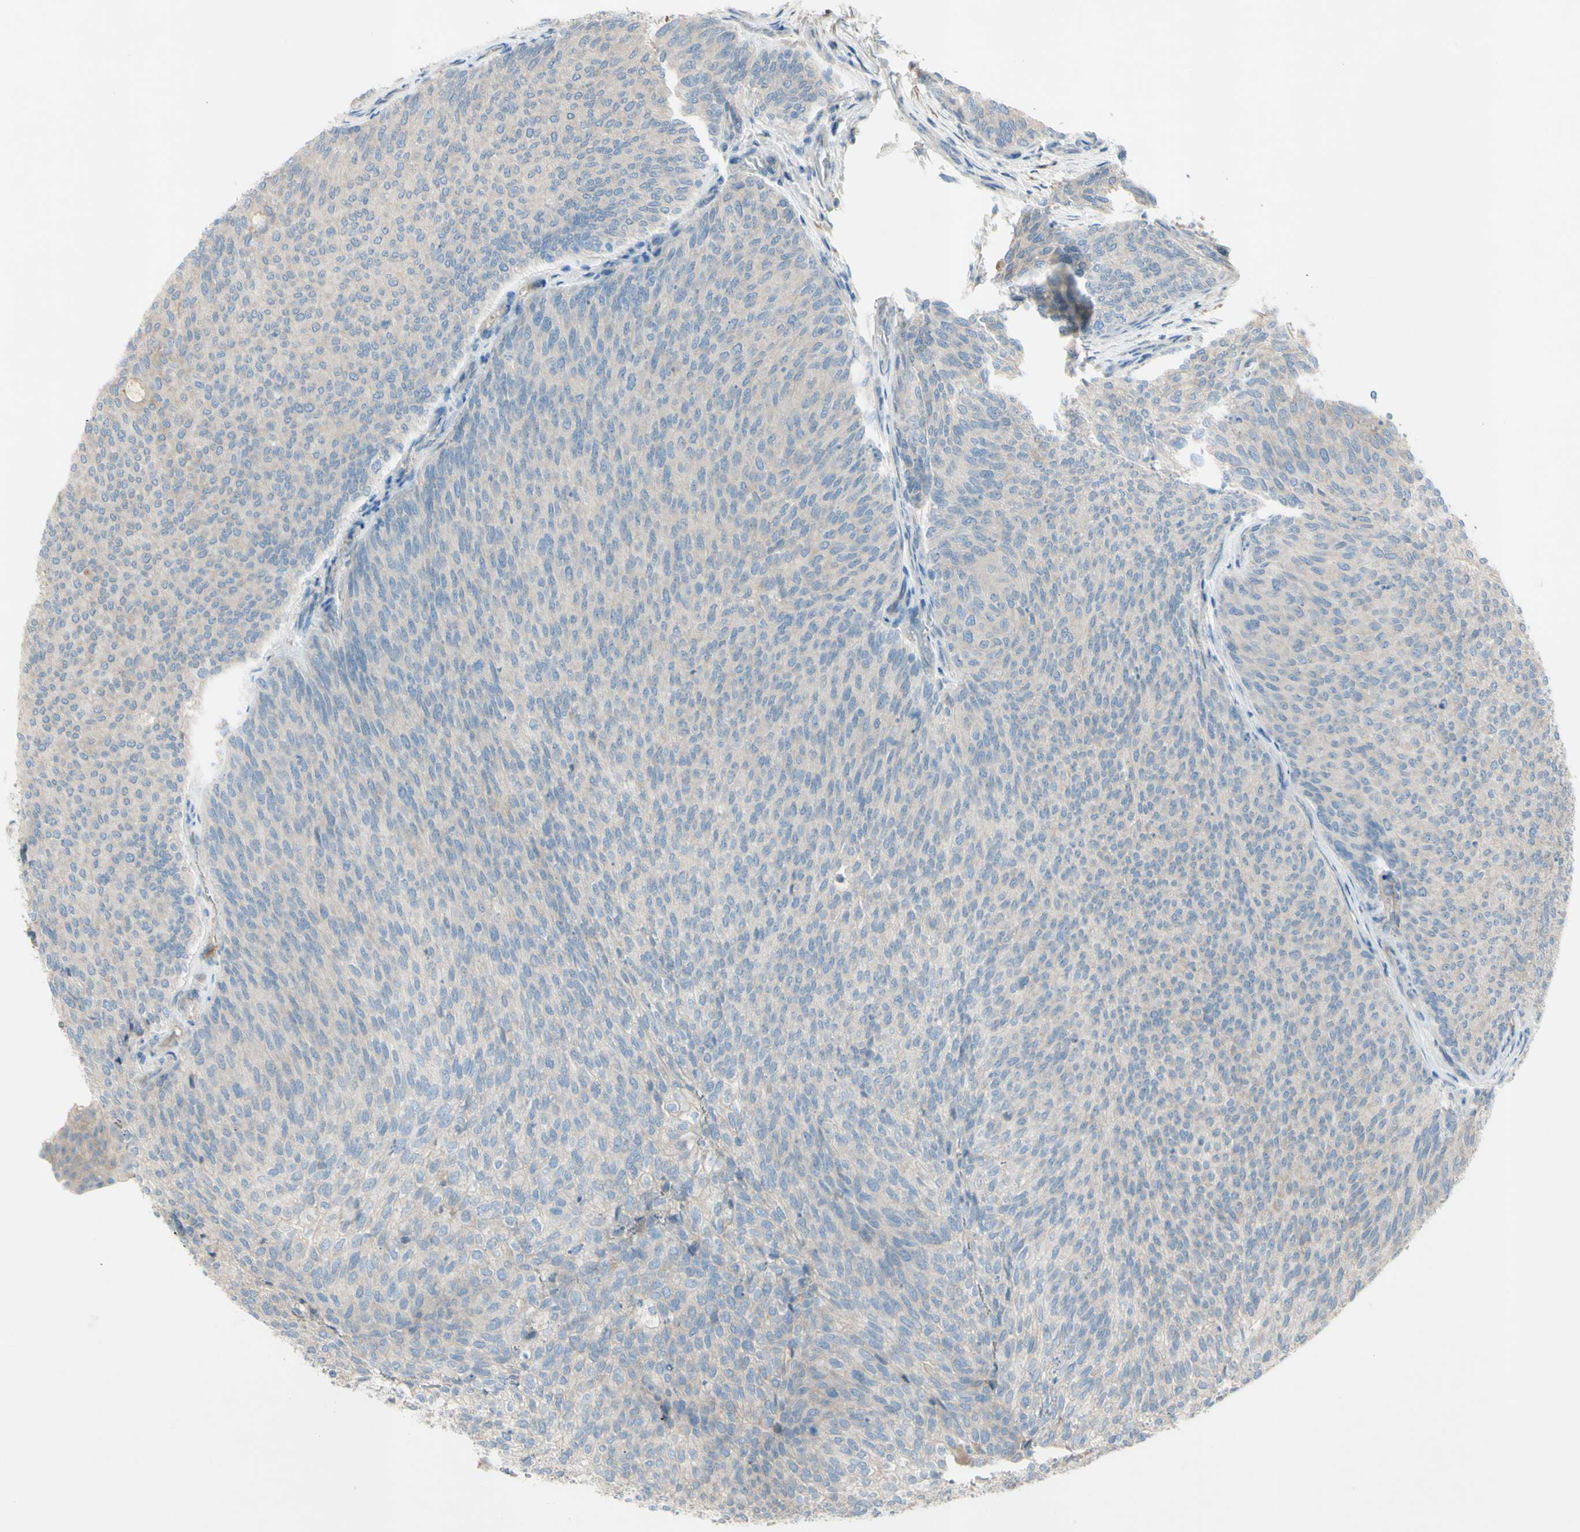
{"staining": {"intensity": "negative", "quantity": "none", "location": "none"}, "tissue": "urothelial cancer", "cell_type": "Tumor cells", "image_type": "cancer", "snomed": [{"axis": "morphology", "description": "Urothelial carcinoma, Low grade"}, {"axis": "topography", "description": "Urinary bladder"}], "caption": "Tumor cells are negative for brown protein staining in urothelial carcinoma (low-grade).", "gene": "ATRN", "patient": {"sex": "female", "age": 79}}